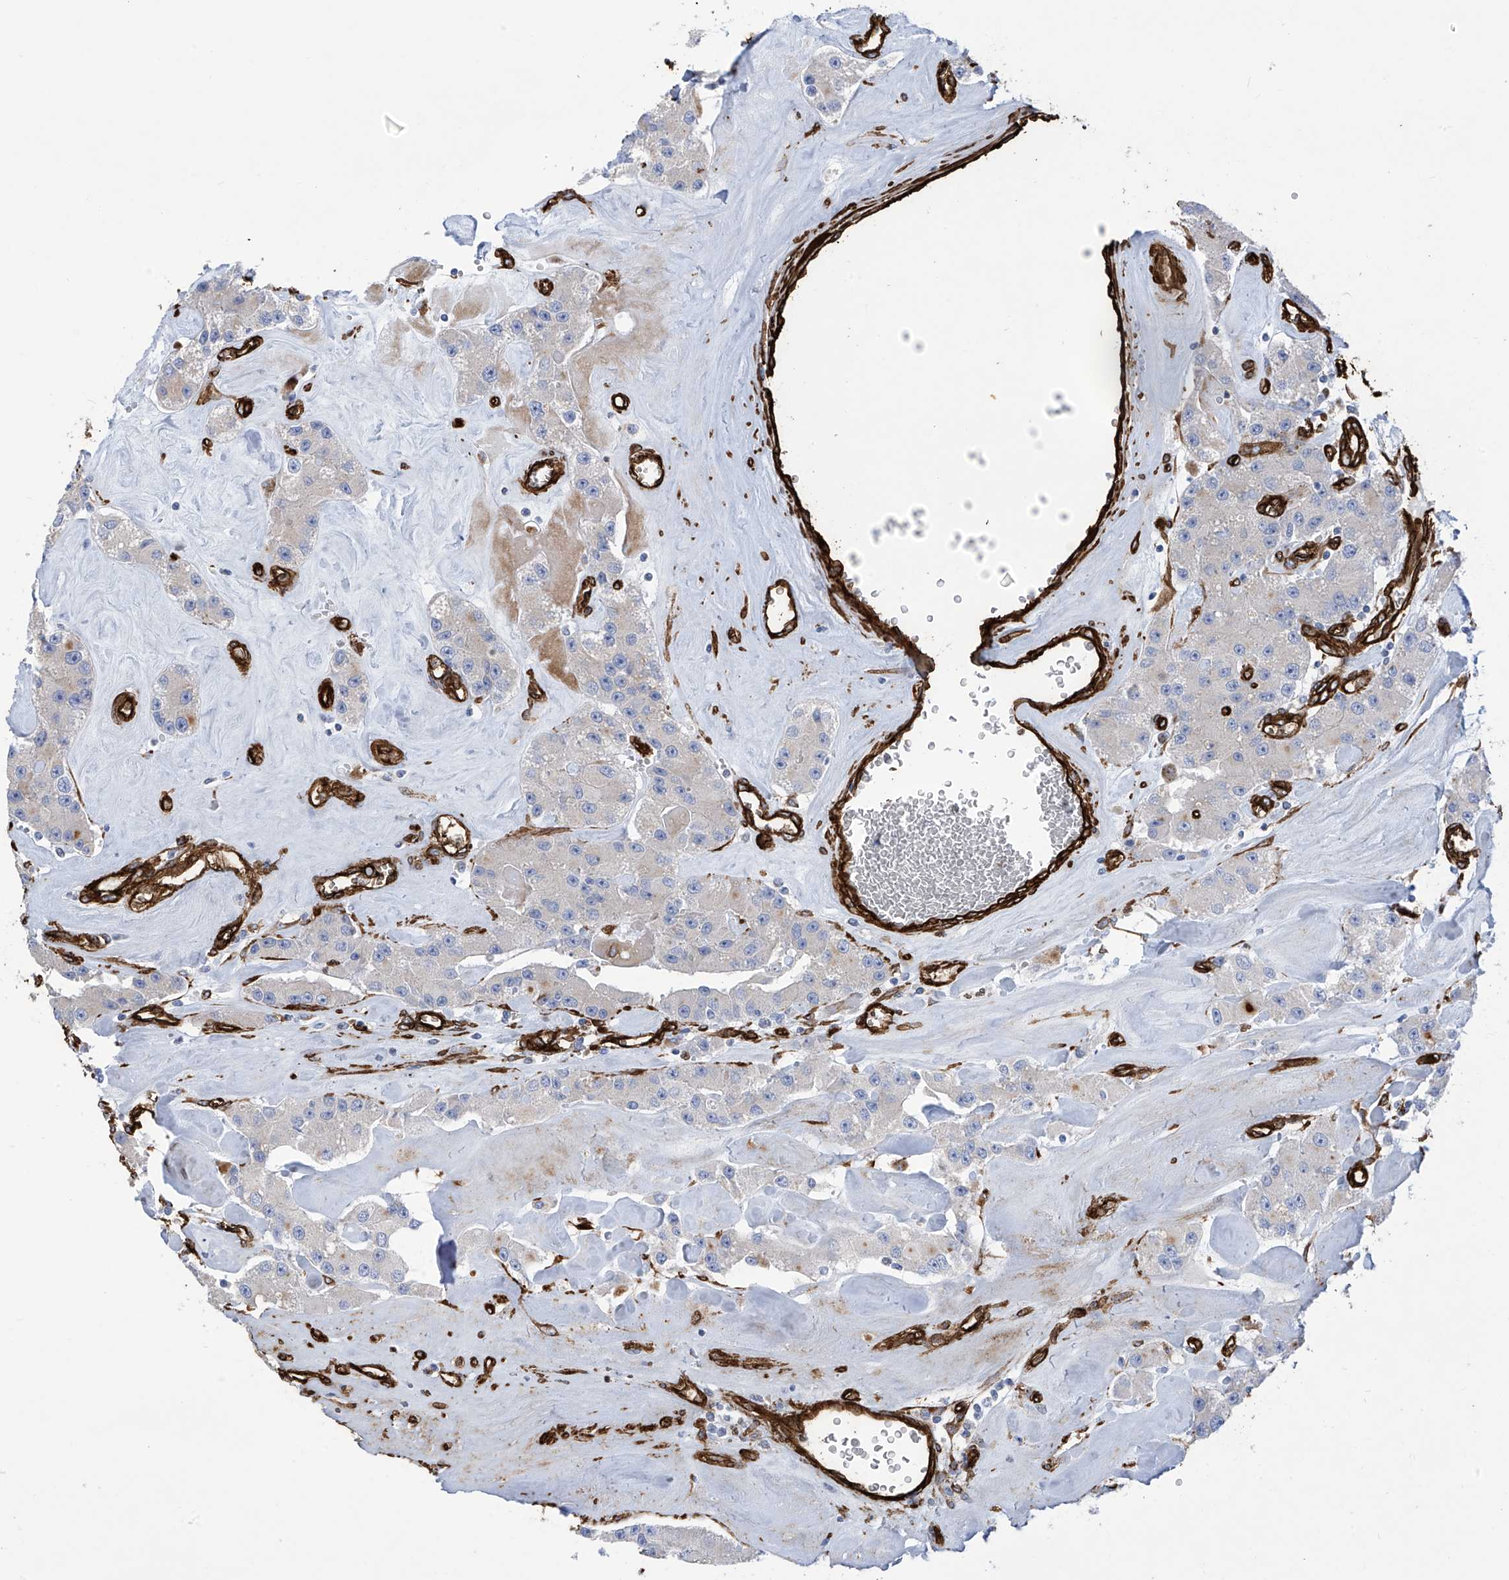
{"staining": {"intensity": "negative", "quantity": "none", "location": "none"}, "tissue": "carcinoid", "cell_type": "Tumor cells", "image_type": "cancer", "snomed": [{"axis": "morphology", "description": "Carcinoid, malignant, NOS"}, {"axis": "topography", "description": "Pancreas"}], "caption": "The histopathology image exhibits no significant staining in tumor cells of malignant carcinoid.", "gene": "UBTD1", "patient": {"sex": "male", "age": 41}}